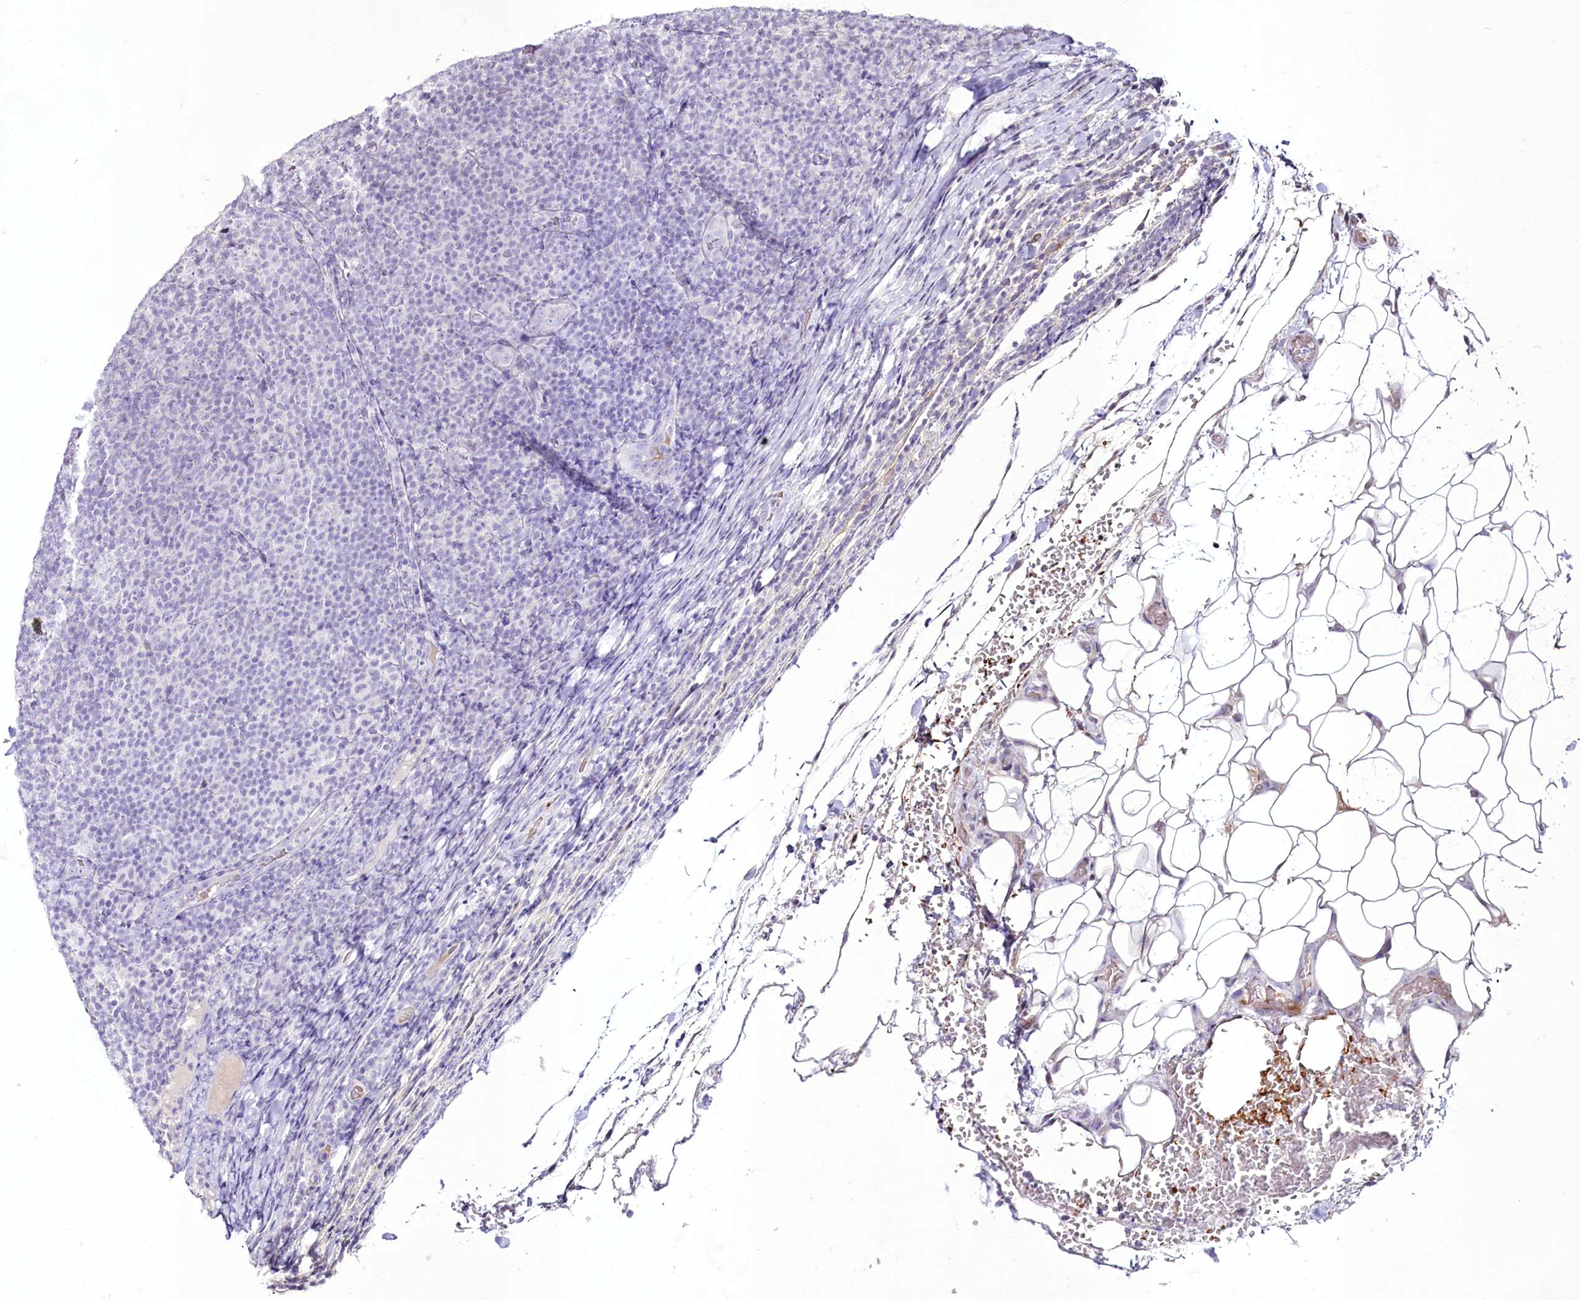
{"staining": {"intensity": "negative", "quantity": "none", "location": "none"}, "tissue": "lymphoma", "cell_type": "Tumor cells", "image_type": "cancer", "snomed": [{"axis": "morphology", "description": "Malignant lymphoma, non-Hodgkin's type, Low grade"}, {"axis": "topography", "description": "Lymph node"}], "caption": "Lymphoma stained for a protein using IHC demonstrates no positivity tumor cells.", "gene": "SUSD3", "patient": {"sex": "male", "age": 66}}